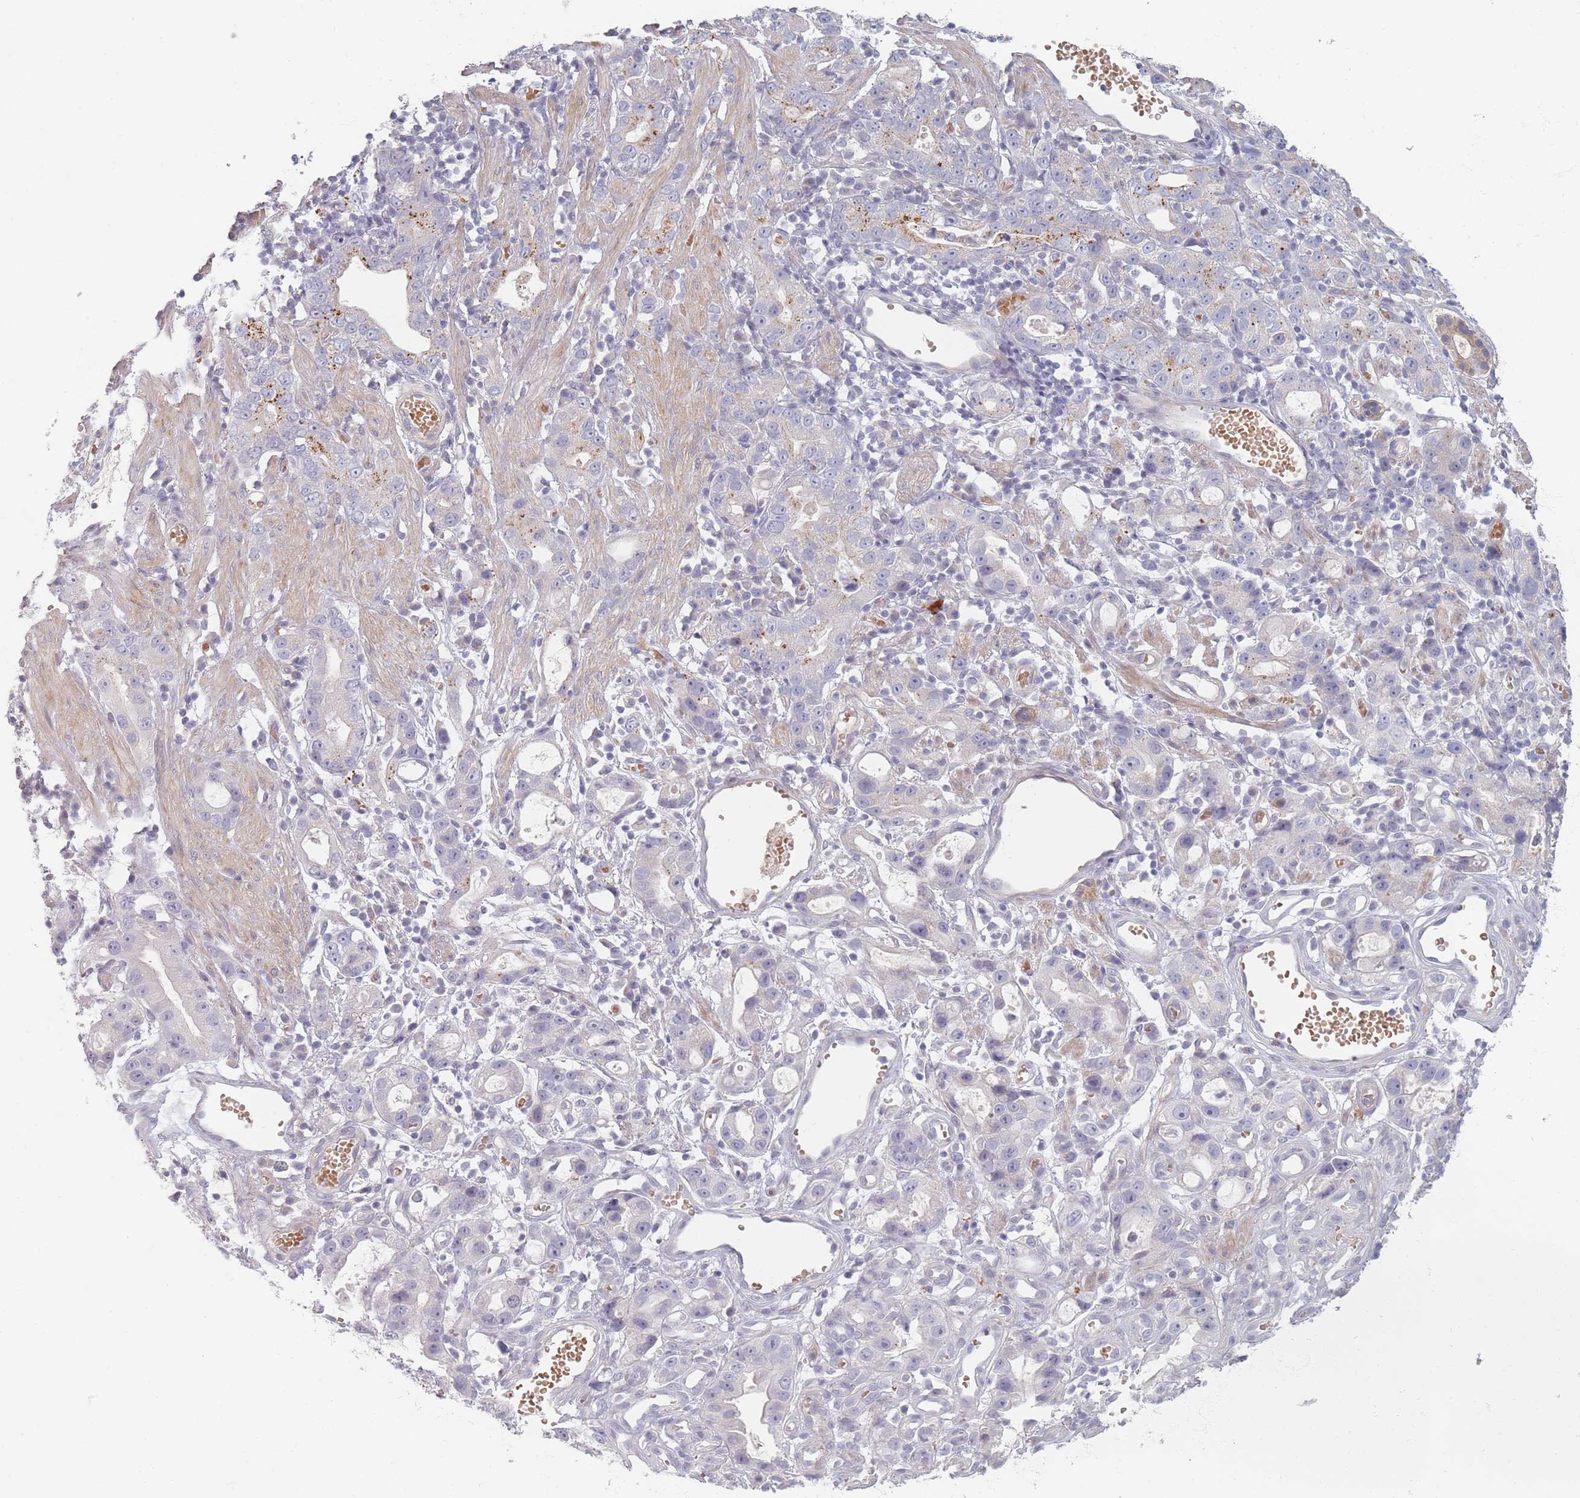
{"staining": {"intensity": "negative", "quantity": "none", "location": "none"}, "tissue": "stomach cancer", "cell_type": "Tumor cells", "image_type": "cancer", "snomed": [{"axis": "morphology", "description": "Adenocarcinoma, NOS"}, {"axis": "topography", "description": "Stomach"}], "caption": "Image shows no significant protein expression in tumor cells of stomach cancer (adenocarcinoma).", "gene": "TMOD1", "patient": {"sex": "male", "age": 55}}